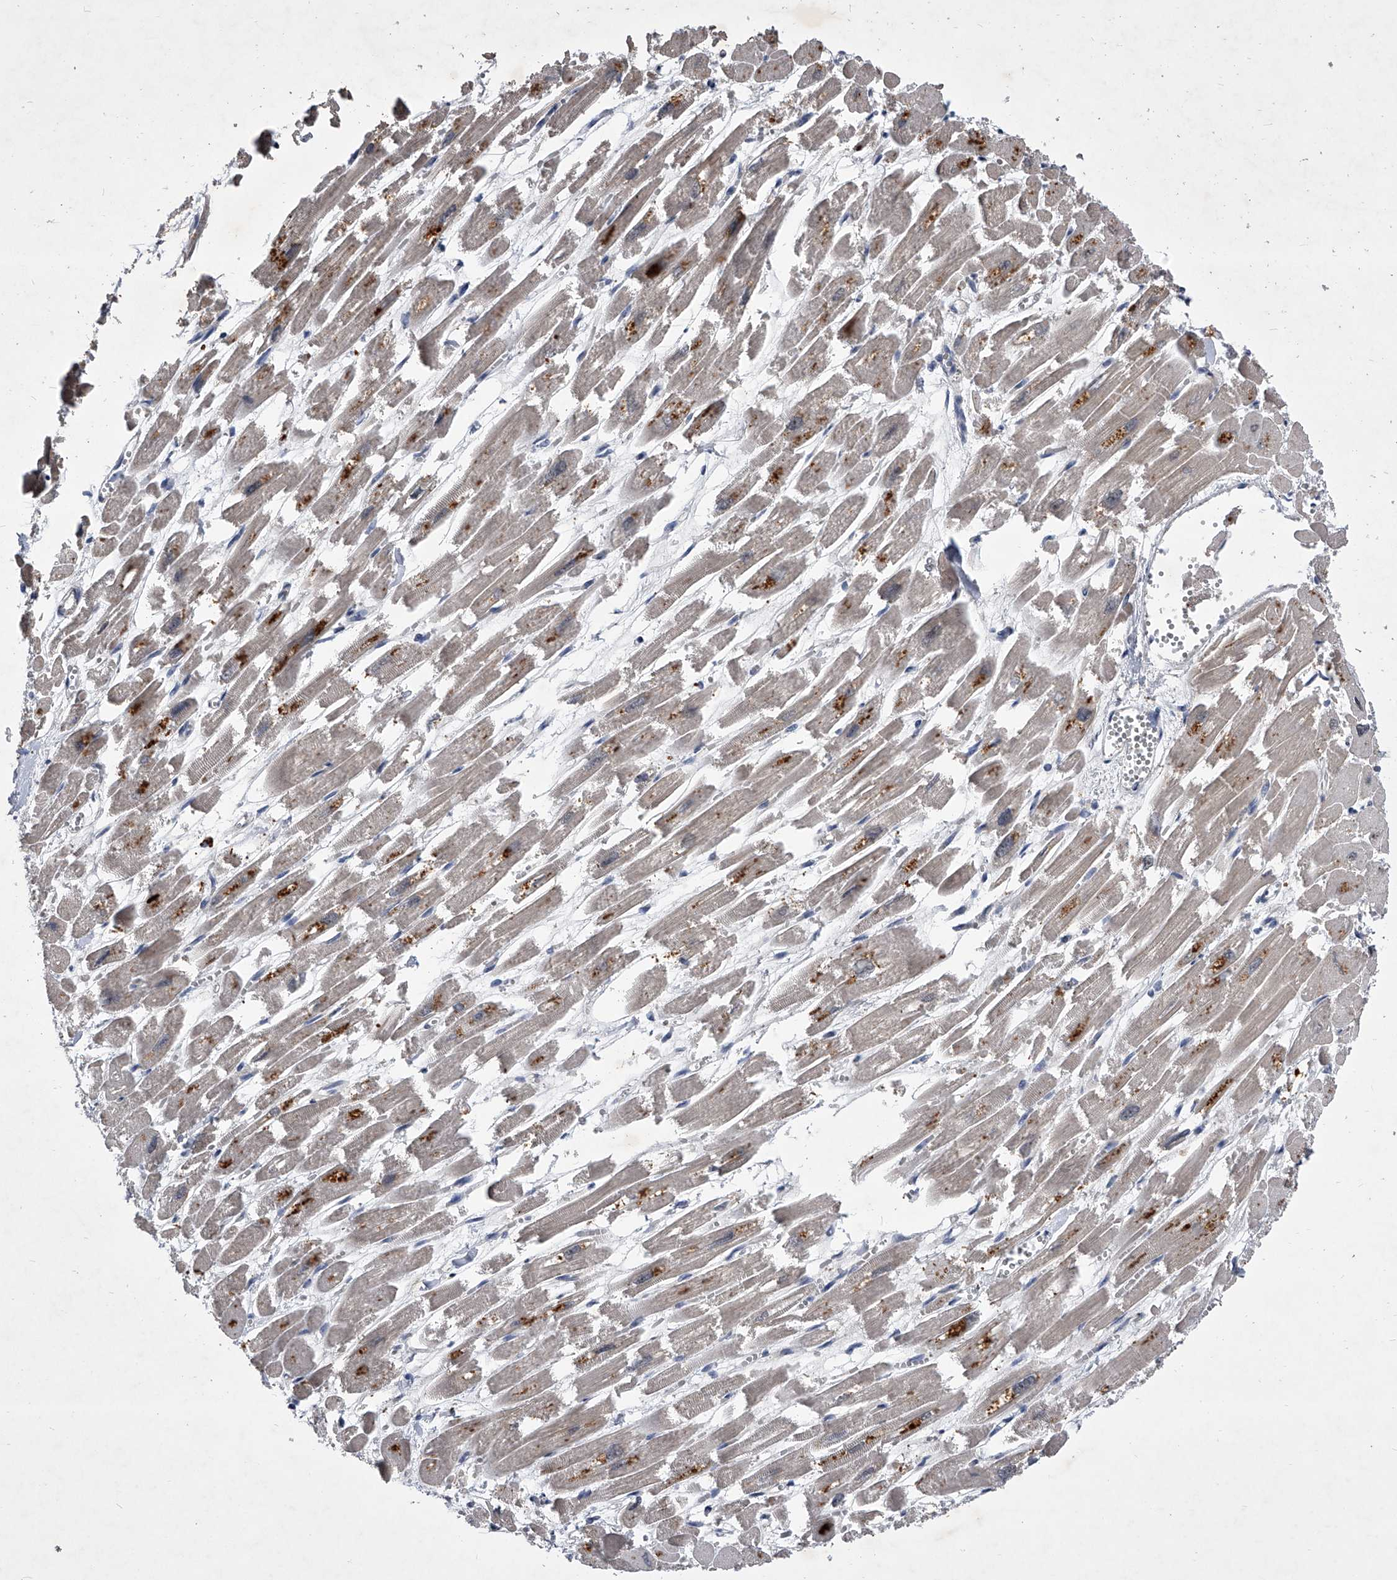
{"staining": {"intensity": "moderate", "quantity": "<25%", "location": "cytoplasmic/membranous"}, "tissue": "heart muscle", "cell_type": "Cardiomyocytes", "image_type": "normal", "snomed": [{"axis": "morphology", "description": "Normal tissue, NOS"}, {"axis": "topography", "description": "Heart"}], "caption": "Human heart muscle stained for a protein (brown) displays moderate cytoplasmic/membranous positive expression in about <25% of cardiomyocytes.", "gene": "ZNF76", "patient": {"sex": "male", "age": 54}}